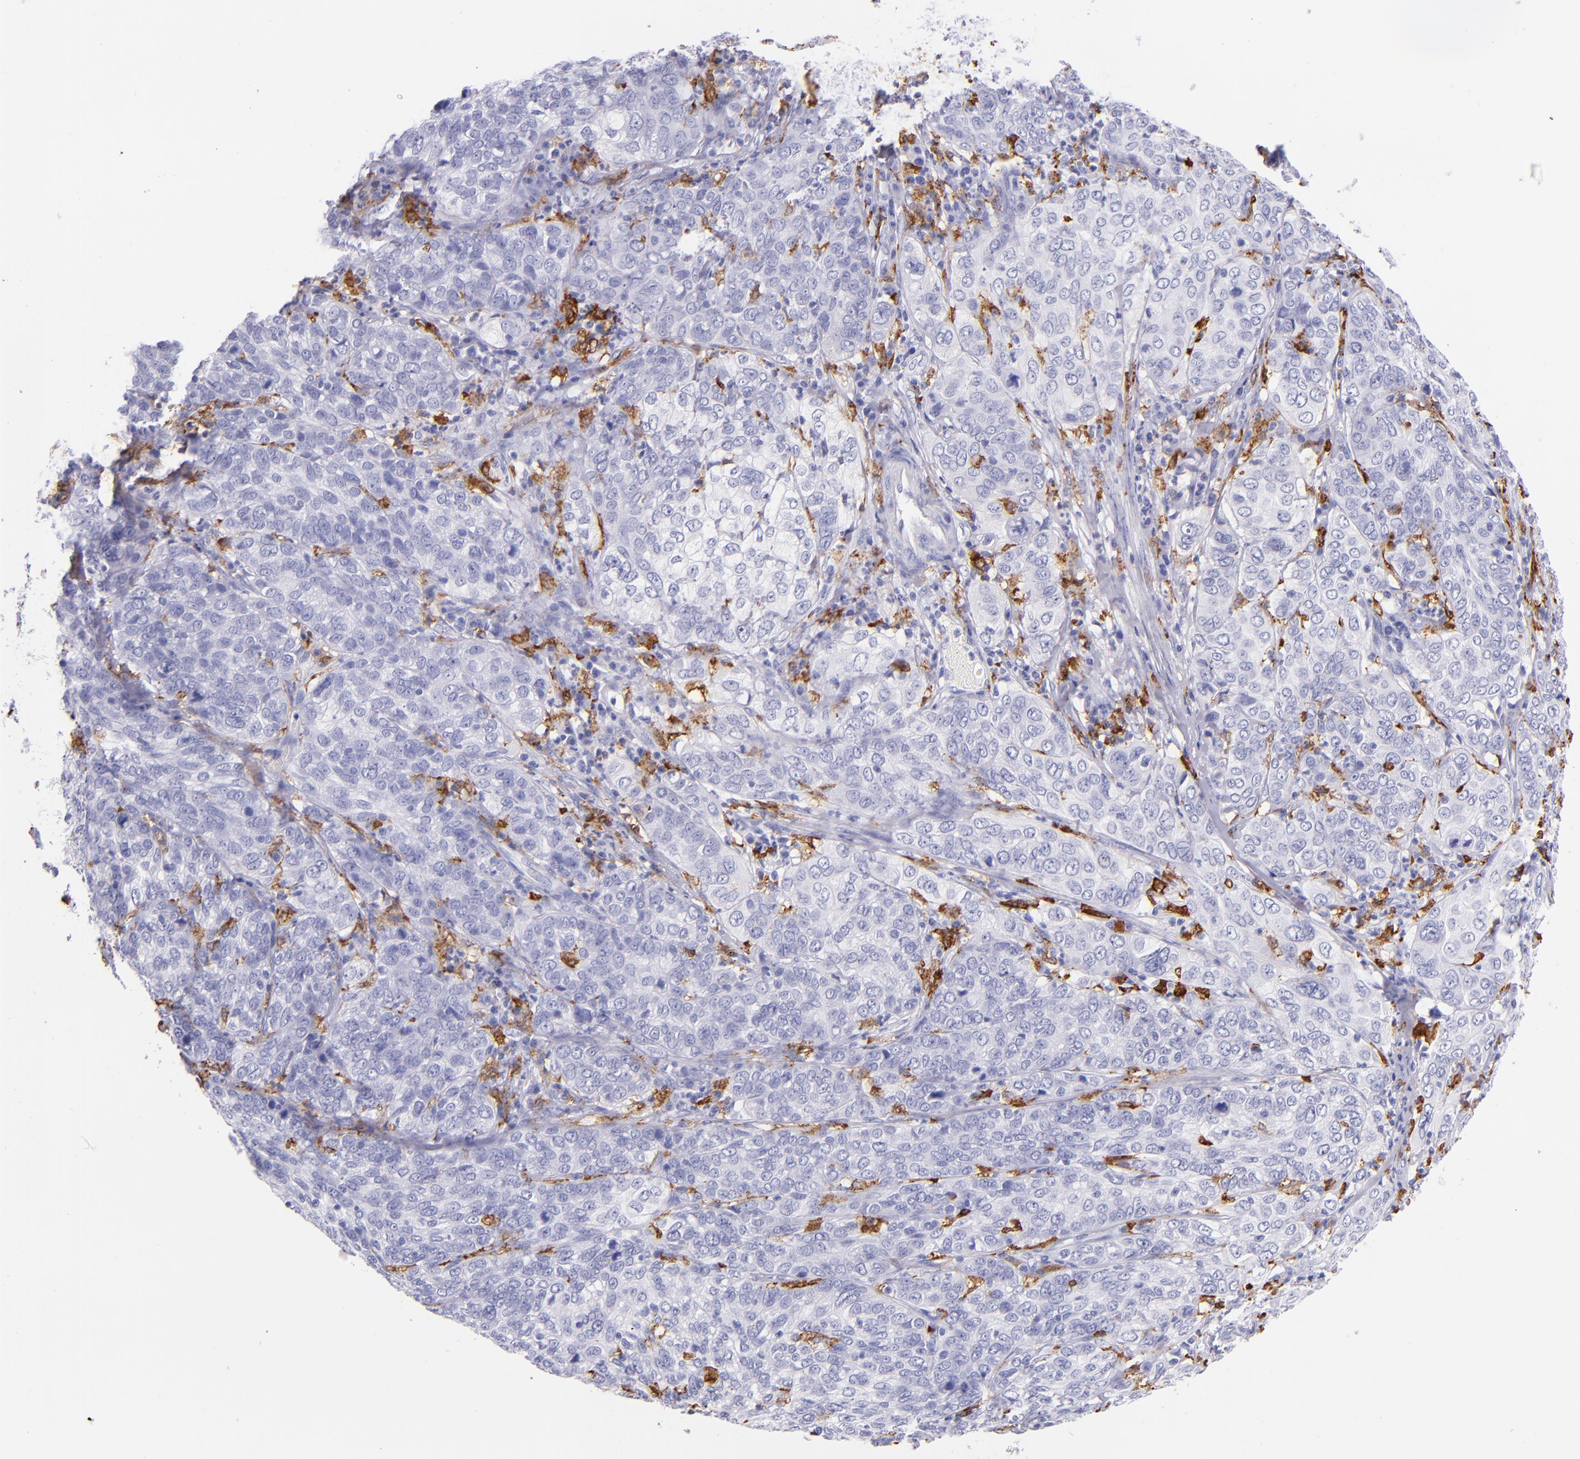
{"staining": {"intensity": "negative", "quantity": "none", "location": "none"}, "tissue": "cervical cancer", "cell_type": "Tumor cells", "image_type": "cancer", "snomed": [{"axis": "morphology", "description": "Squamous cell carcinoma, NOS"}, {"axis": "topography", "description": "Cervix"}], "caption": "Cervical cancer was stained to show a protein in brown. There is no significant positivity in tumor cells. The staining is performed using DAB brown chromogen with nuclei counter-stained in using hematoxylin.", "gene": "CD163", "patient": {"sex": "female", "age": 38}}